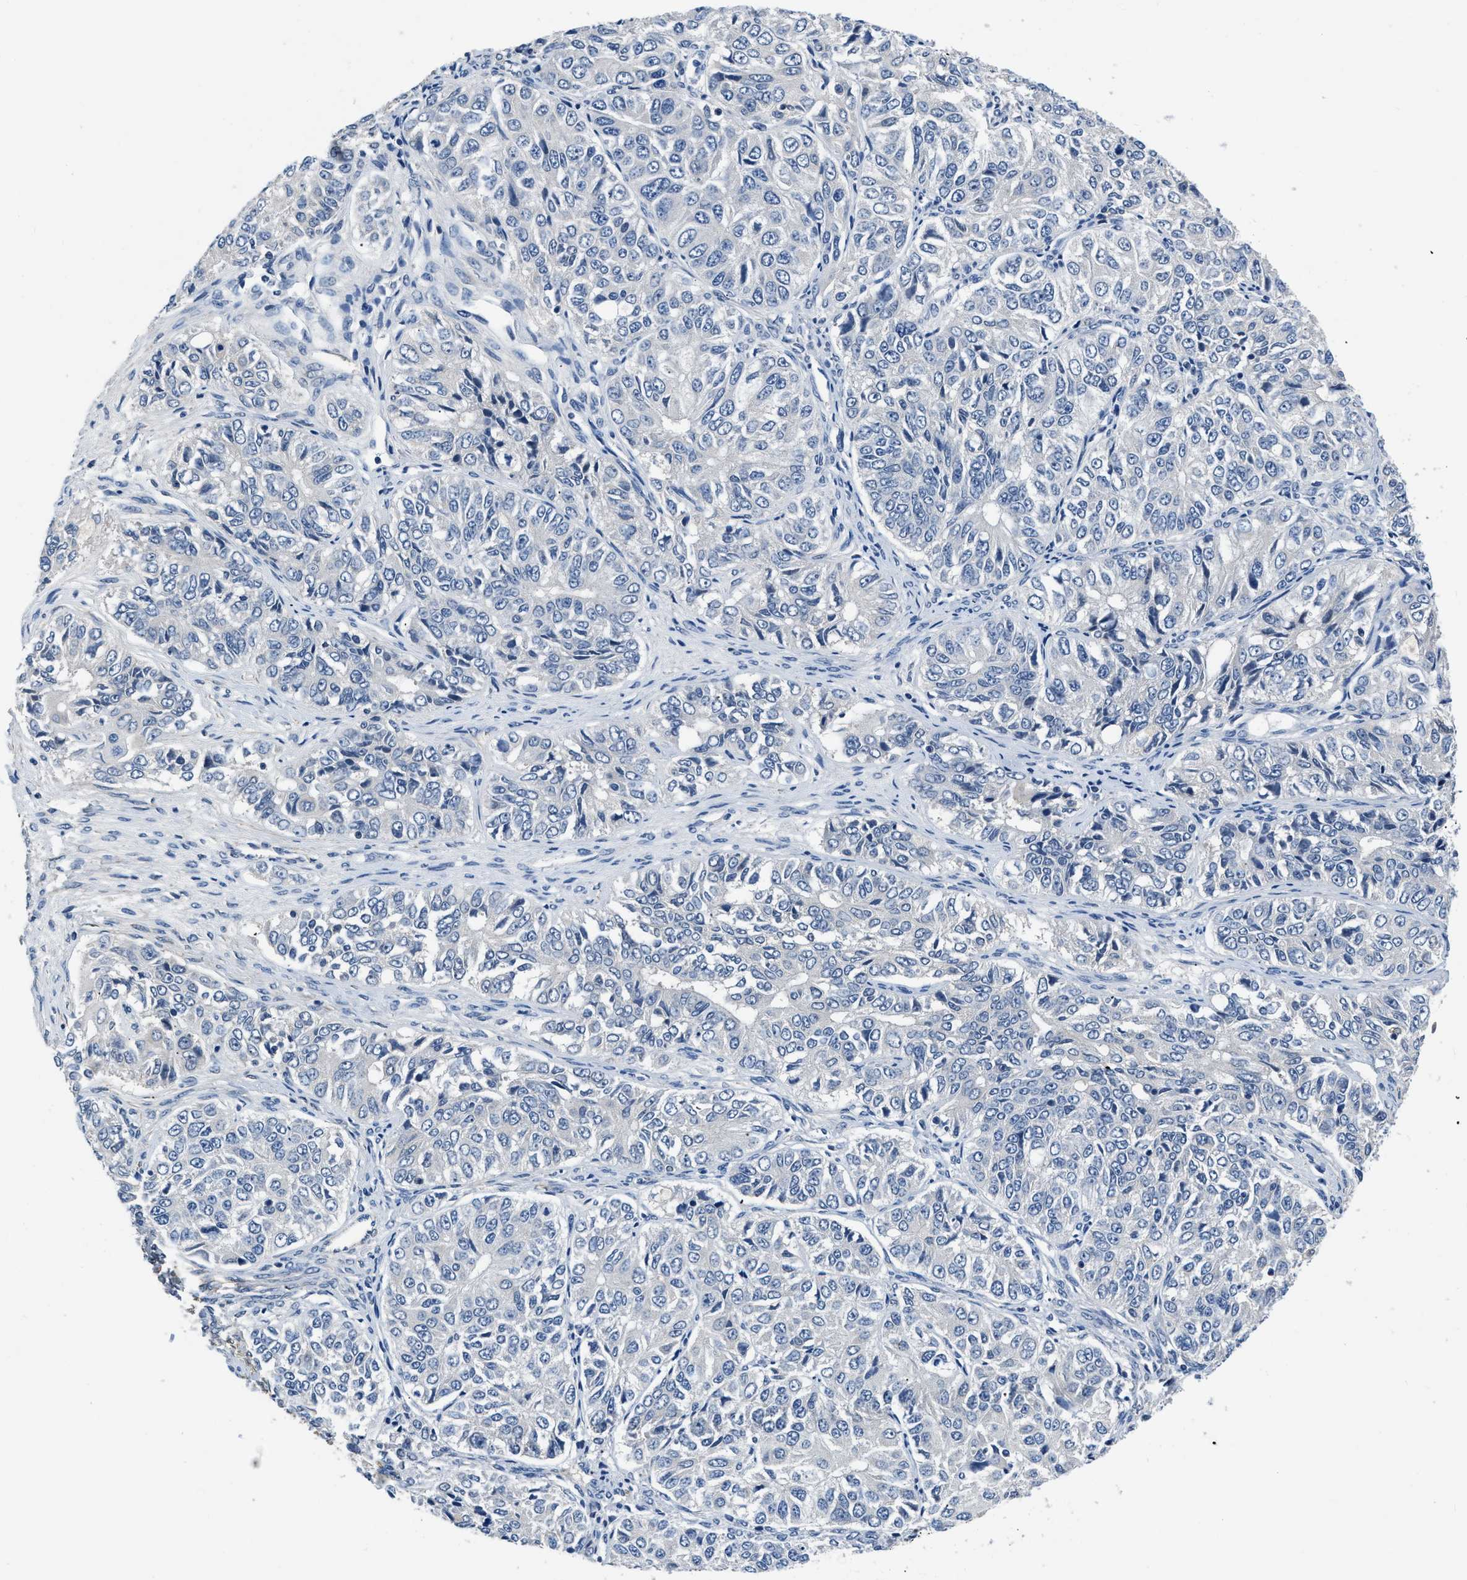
{"staining": {"intensity": "negative", "quantity": "none", "location": "none"}, "tissue": "ovarian cancer", "cell_type": "Tumor cells", "image_type": "cancer", "snomed": [{"axis": "morphology", "description": "Carcinoma, endometroid"}, {"axis": "topography", "description": "Ovary"}], "caption": "Ovarian endometroid carcinoma stained for a protein using IHC displays no expression tumor cells.", "gene": "LANCL2", "patient": {"sex": "female", "age": 51}}